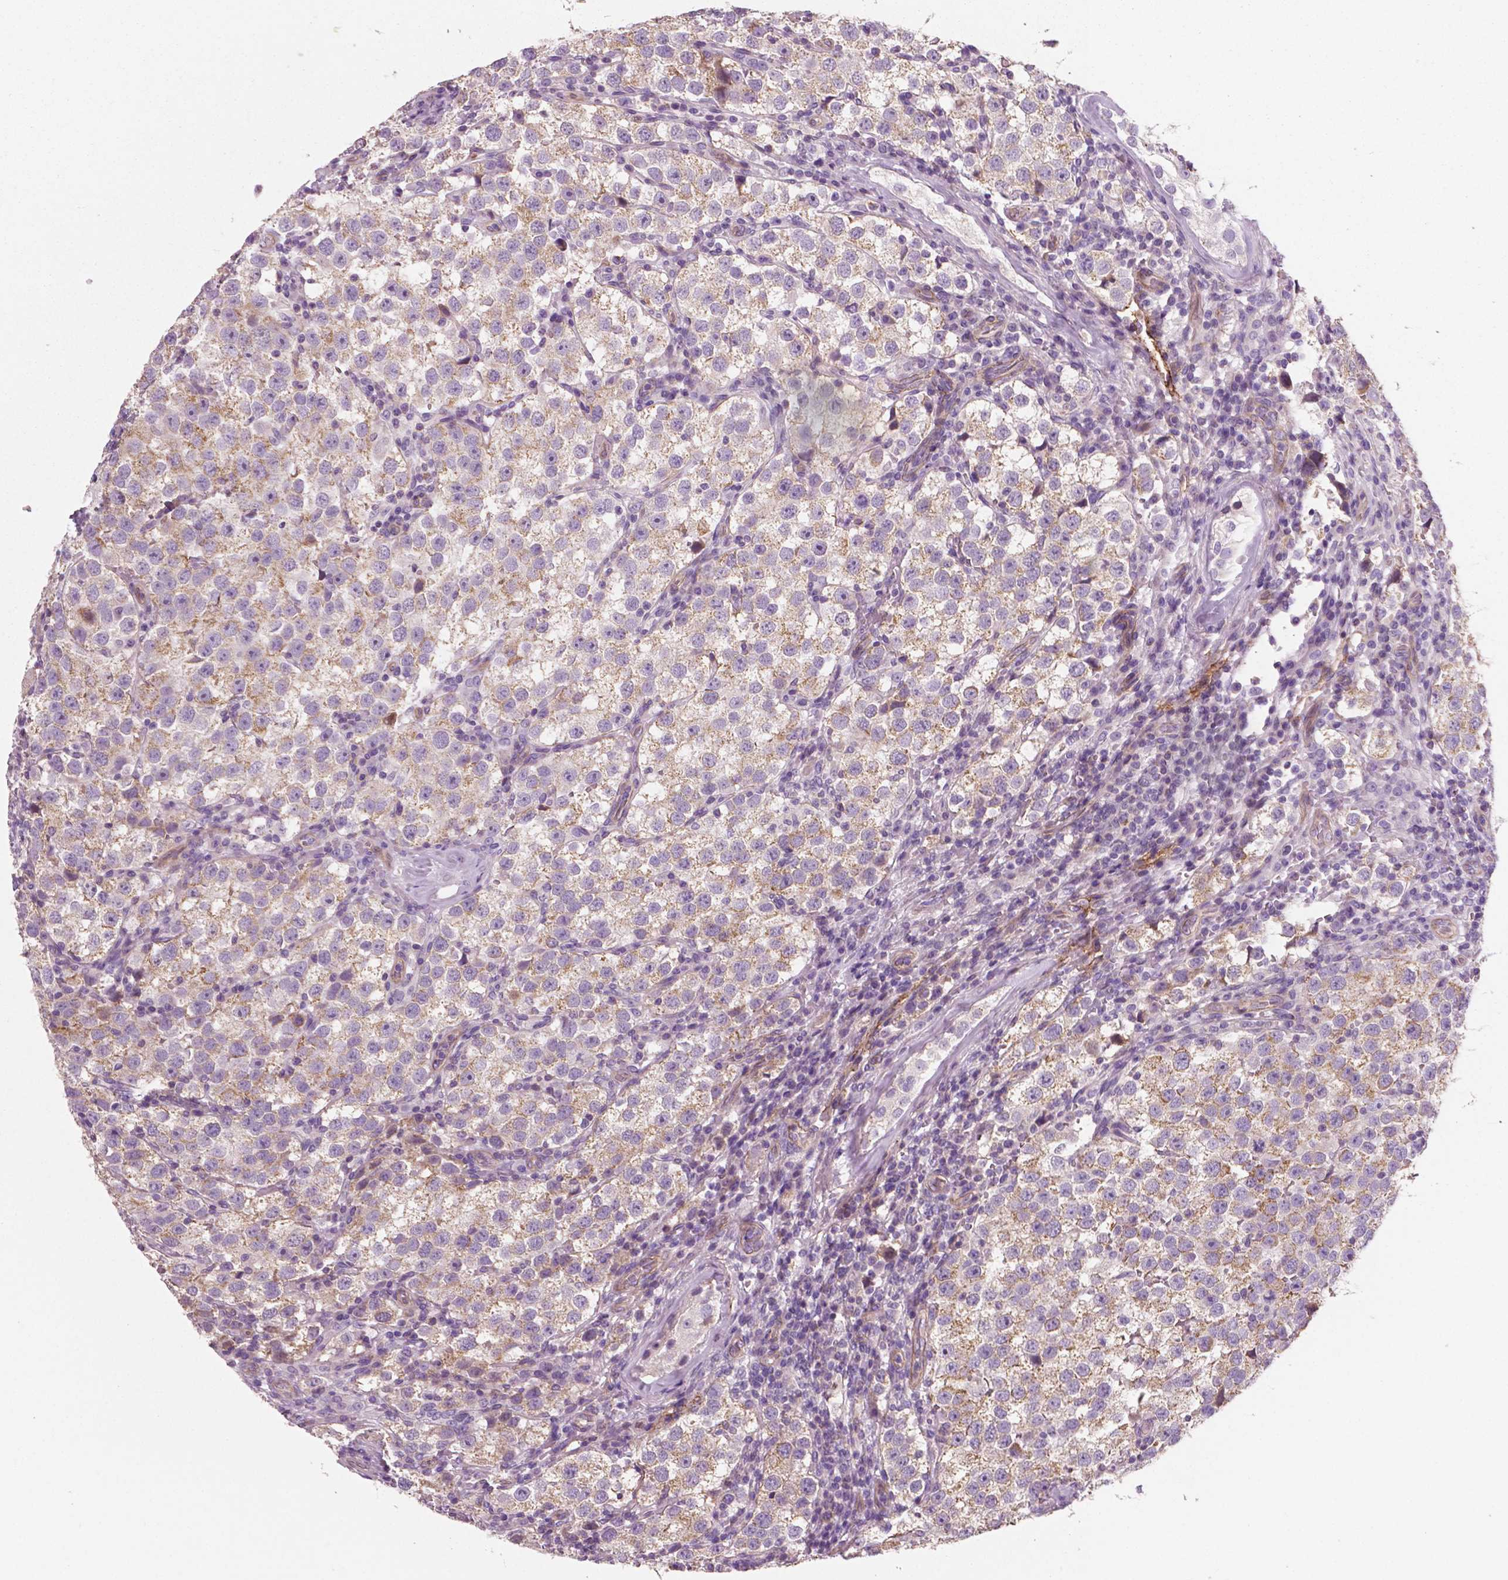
{"staining": {"intensity": "moderate", "quantity": "25%-75%", "location": "cytoplasmic/membranous"}, "tissue": "testis cancer", "cell_type": "Tumor cells", "image_type": "cancer", "snomed": [{"axis": "morphology", "description": "Seminoma, NOS"}, {"axis": "topography", "description": "Testis"}], "caption": "A high-resolution micrograph shows IHC staining of seminoma (testis), which demonstrates moderate cytoplasmic/membranous positivity in about 25%-75% of tumor cells. (DAB (3,3'-diaminobenzidine) IHC, brown staining for protein, blue staining for nuclei).", "gene": "PTX3", "patient": {"sex": "male", "age": 37}}